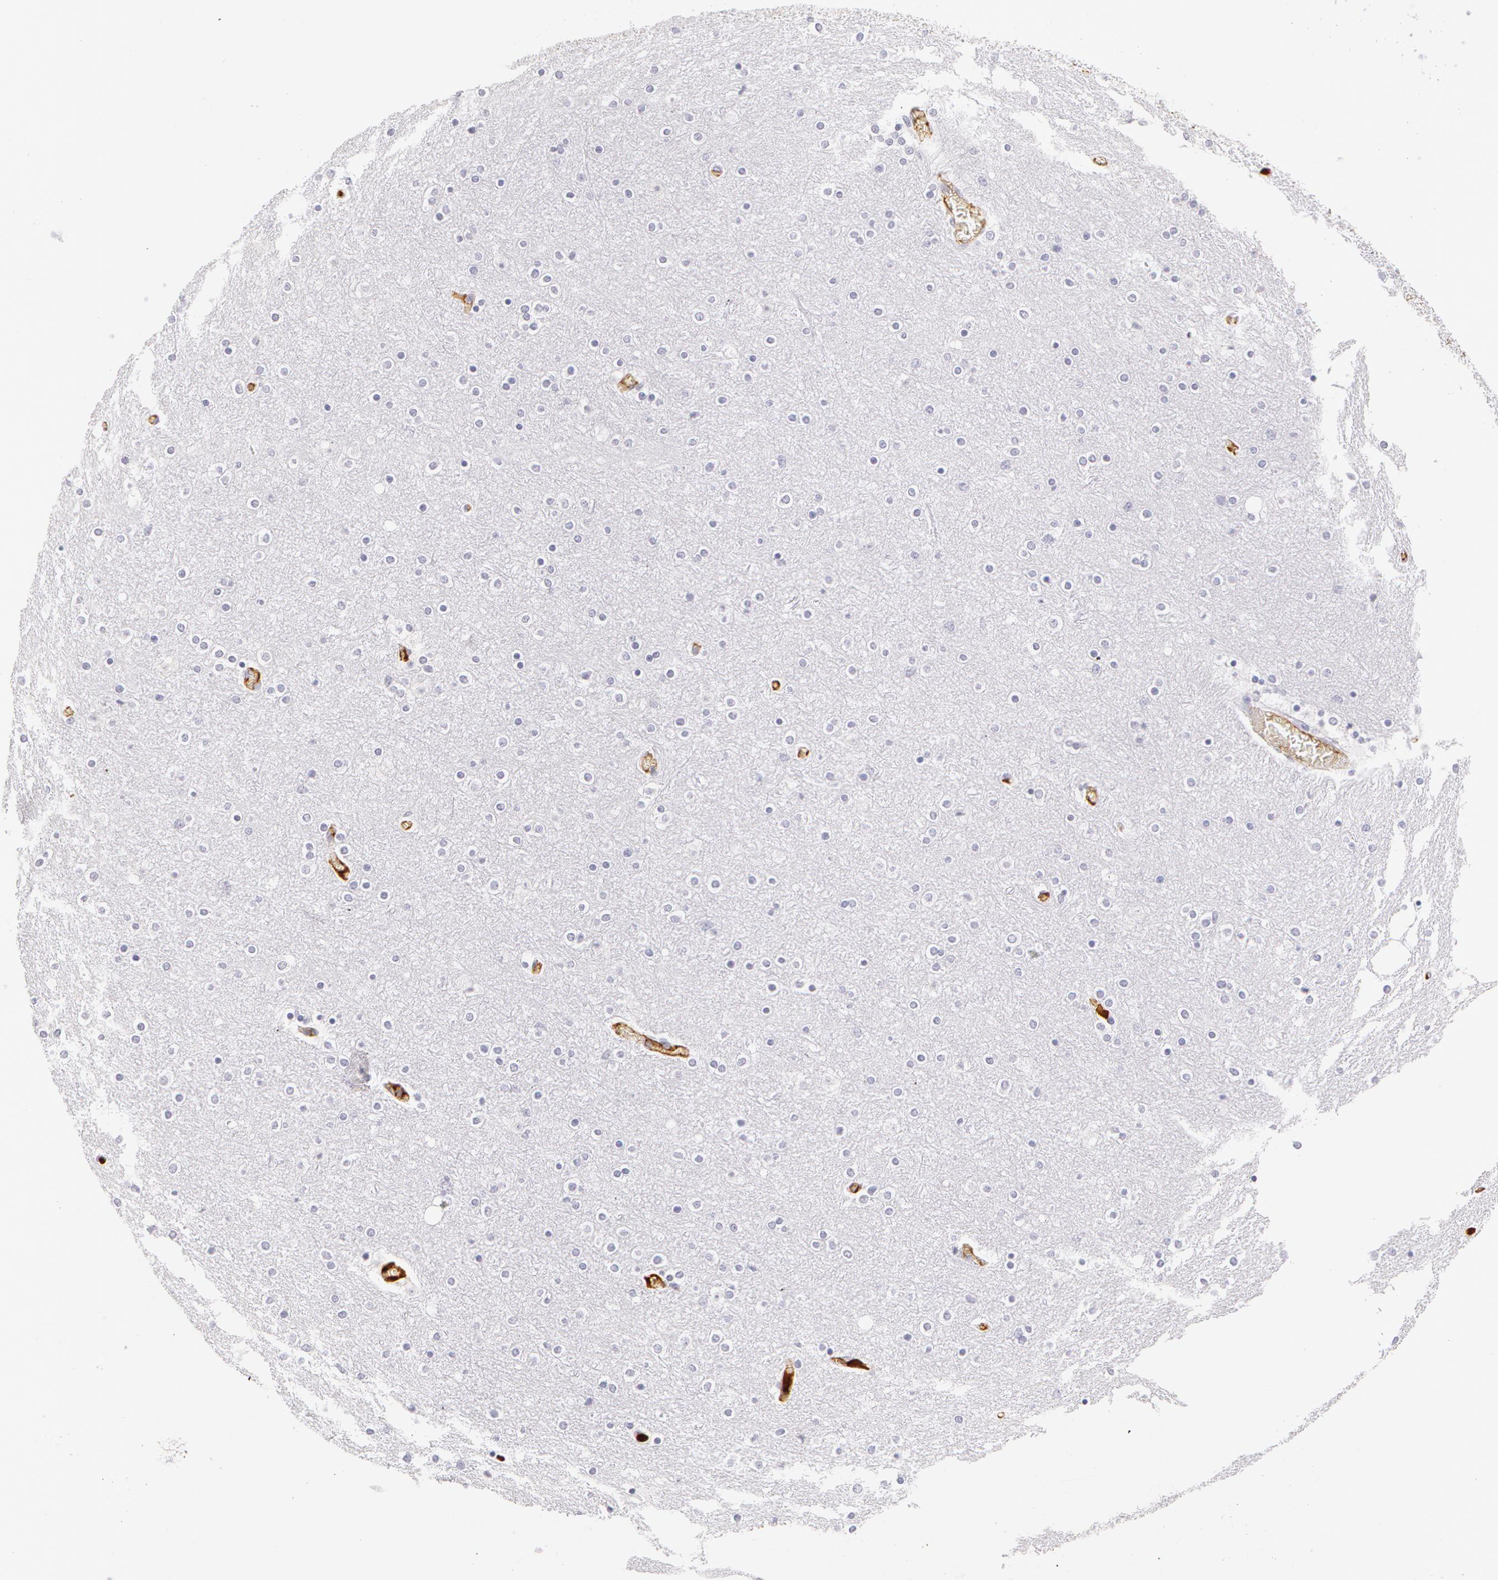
{"staining": {"intensity": "moderate", "quantity": "<25%", "location": "cytoplasmic/membranous"}, "tissue": "cerebral cortex", "cell_type": "Endothelial cells", "image_type": "normal", "snomed": [{"axis": "morphology", "description": "Normal tissue, NOS"}, {"axis": "topography", "description": "Cerebral cortex"}], "caption": "This image shows normal cerebral cortex stained with IHC to label a protein in brown. The cytoplasmic/membranous of endothelial cells show moderate positivity for the protein. Nuclei are counter-stained blue.", "gene": "AHSG", "patient": {"sex": "female", "age": 54}}